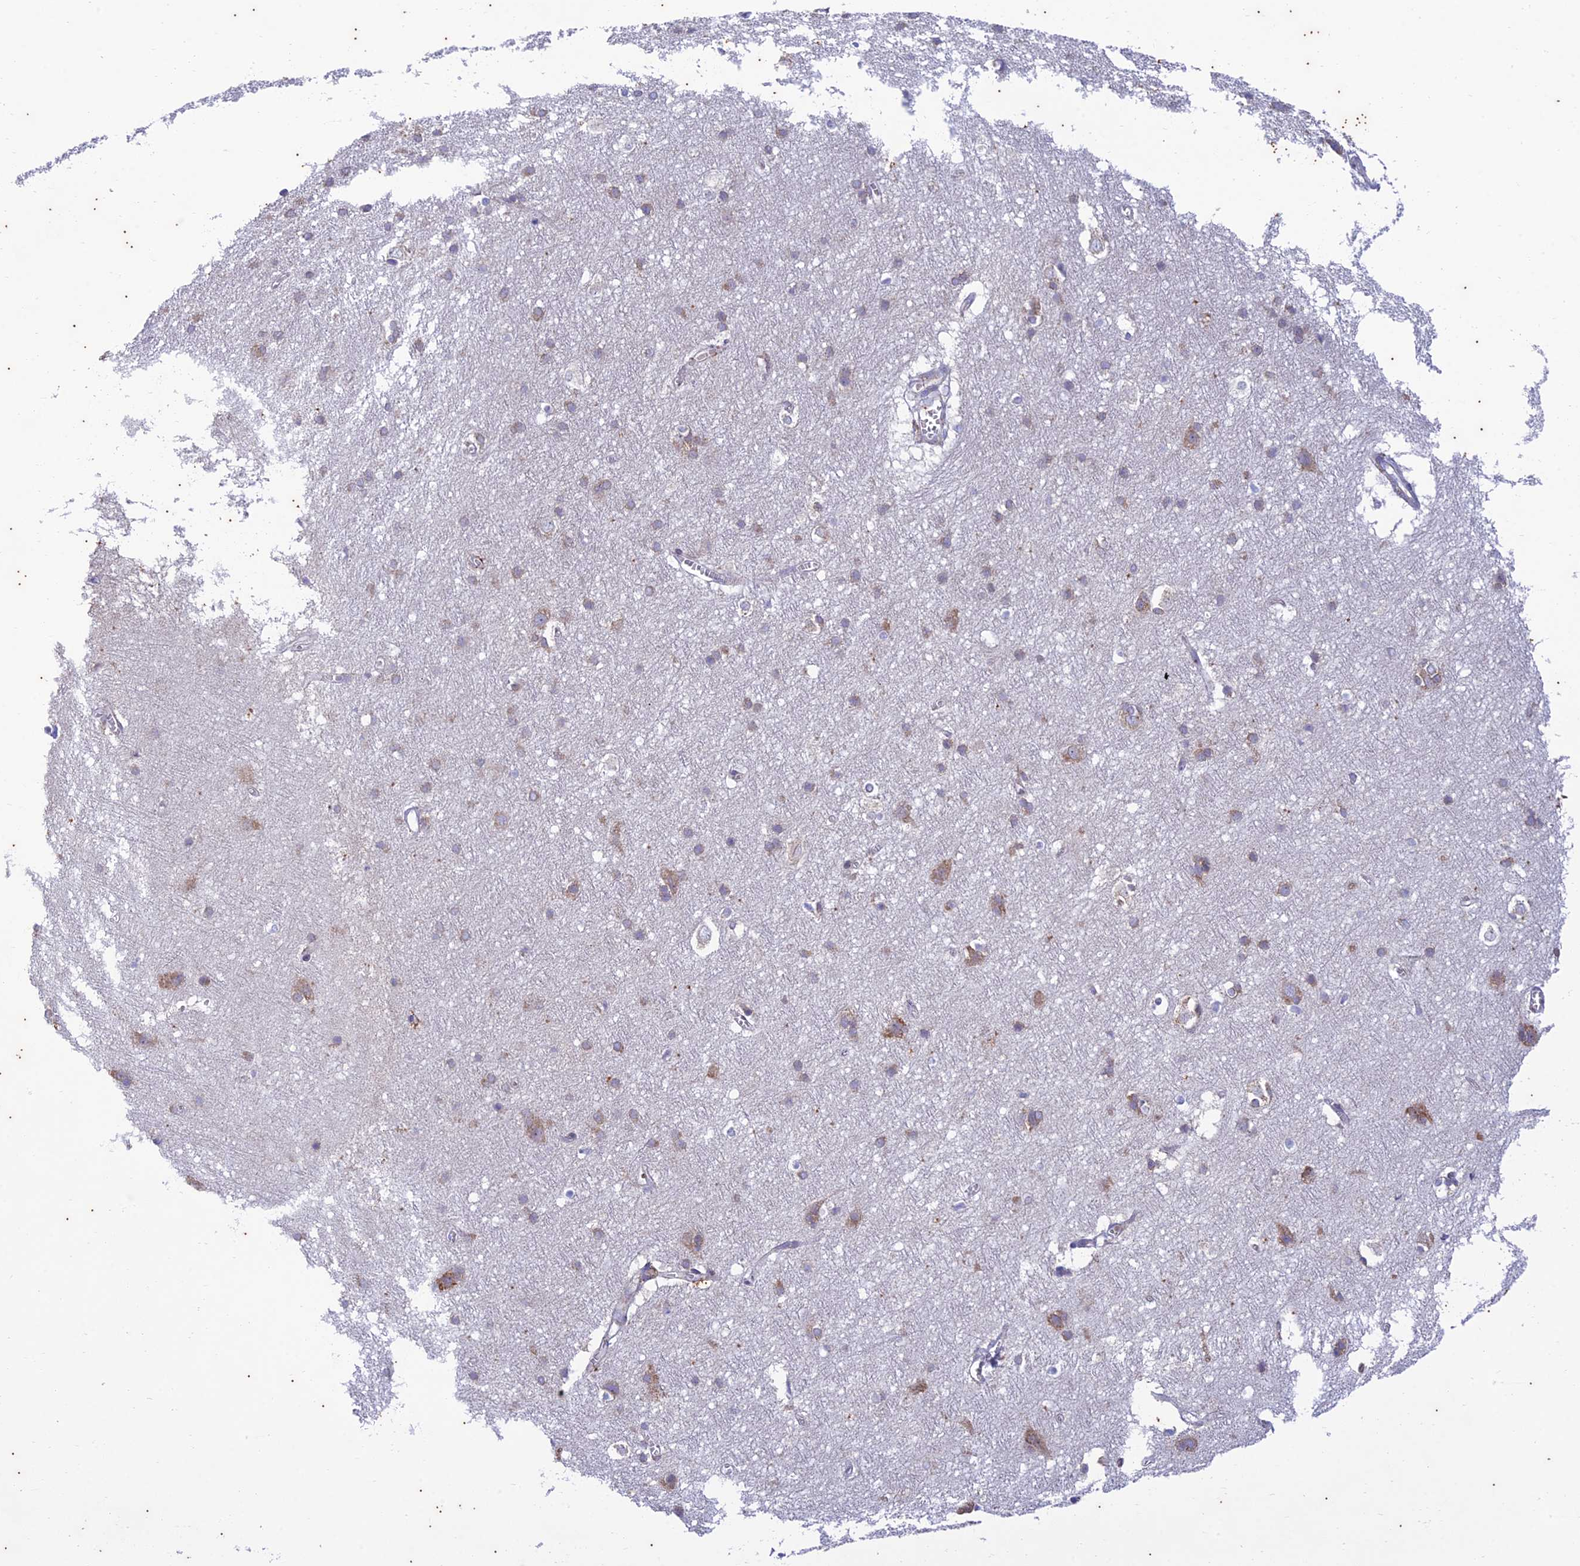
{"staining": {"intensity": "weak", "quantity": ">75%", "location": "cytoplasmic/membranous"}, "tissue": "cerebral cortex", "cell_type": "Endothelial cells", "image_type": "normal", "snomed": [{"axis": "morphology", "description": "Normal tissue, NOS"}, {"axis": "topography", "description": "Cerebral cortex"}], "caption": "The photomicrograph shows immunohistochemical staining of unremarkable cerebral cortex. There is weak cytoplasmic/membranous expression is identified in approximately >75% of endothelial cells. The staining is performed using DAB brown chromogen to label protein expression. The nuclei are counter-stained blue using hematoxylin.", "gene": "PIMREG", "patient": {"sex": "male", "age": 54}}